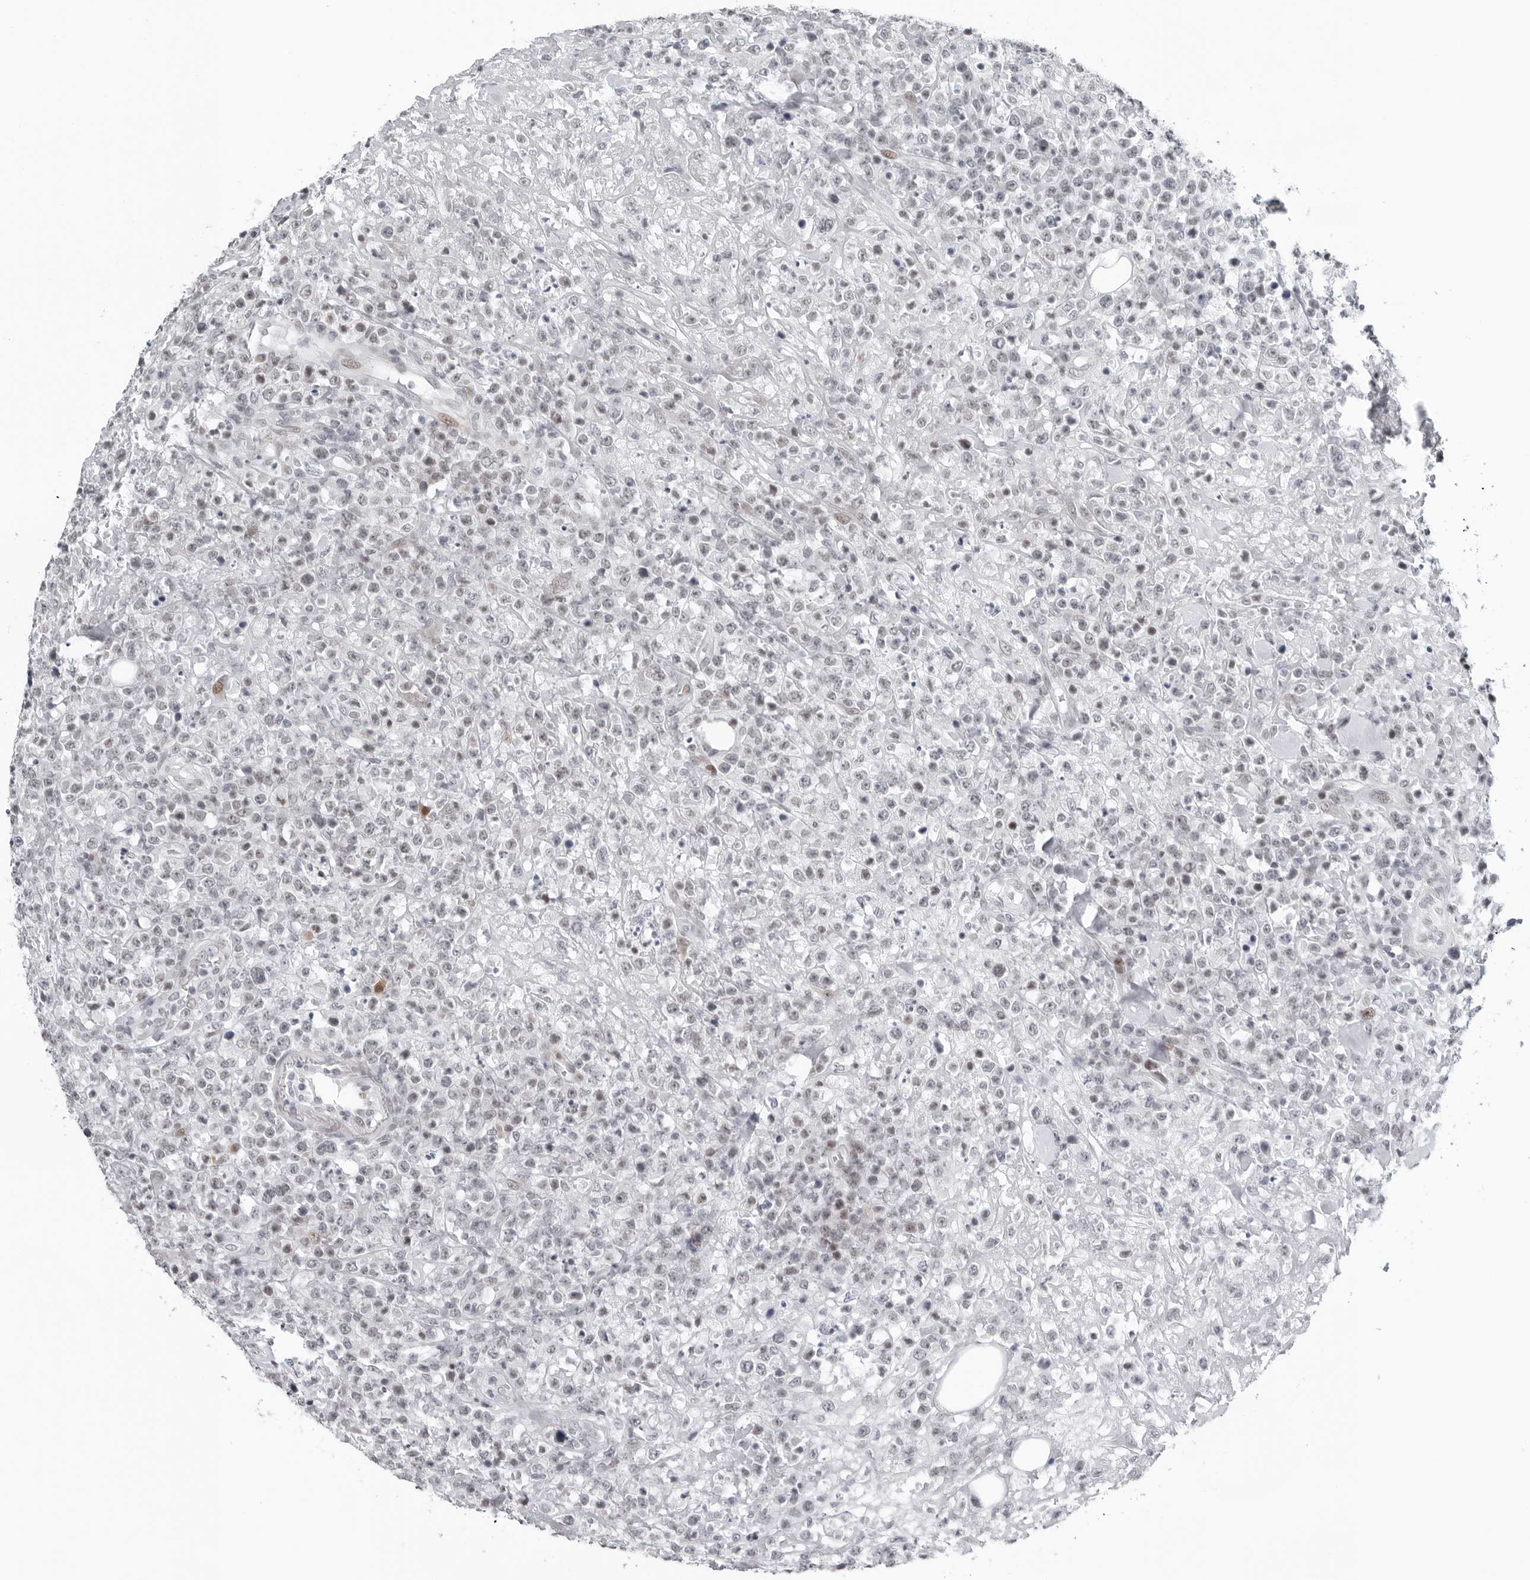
{"staining": {"intensity": "negative", "quantity": "none", "location": "none"}, "tissue": "lymphoma", "cell_type": "Tumor cells", "image_type": "cancer", "snomed": [{"axis": "morphology", "description": "Malignant lymphoma, non-Hodgkin's type, High grade"}, {"axis": "topography", "description": "Colon"}], "caption": "Photomicrograph shows no significant protein positivity in tumor cells of lymphoma. (DAB immunohistochemistry (IHC), high magnification).", "gene": "PPP1R42", "patient": {"sex": "female", "age": 53}}